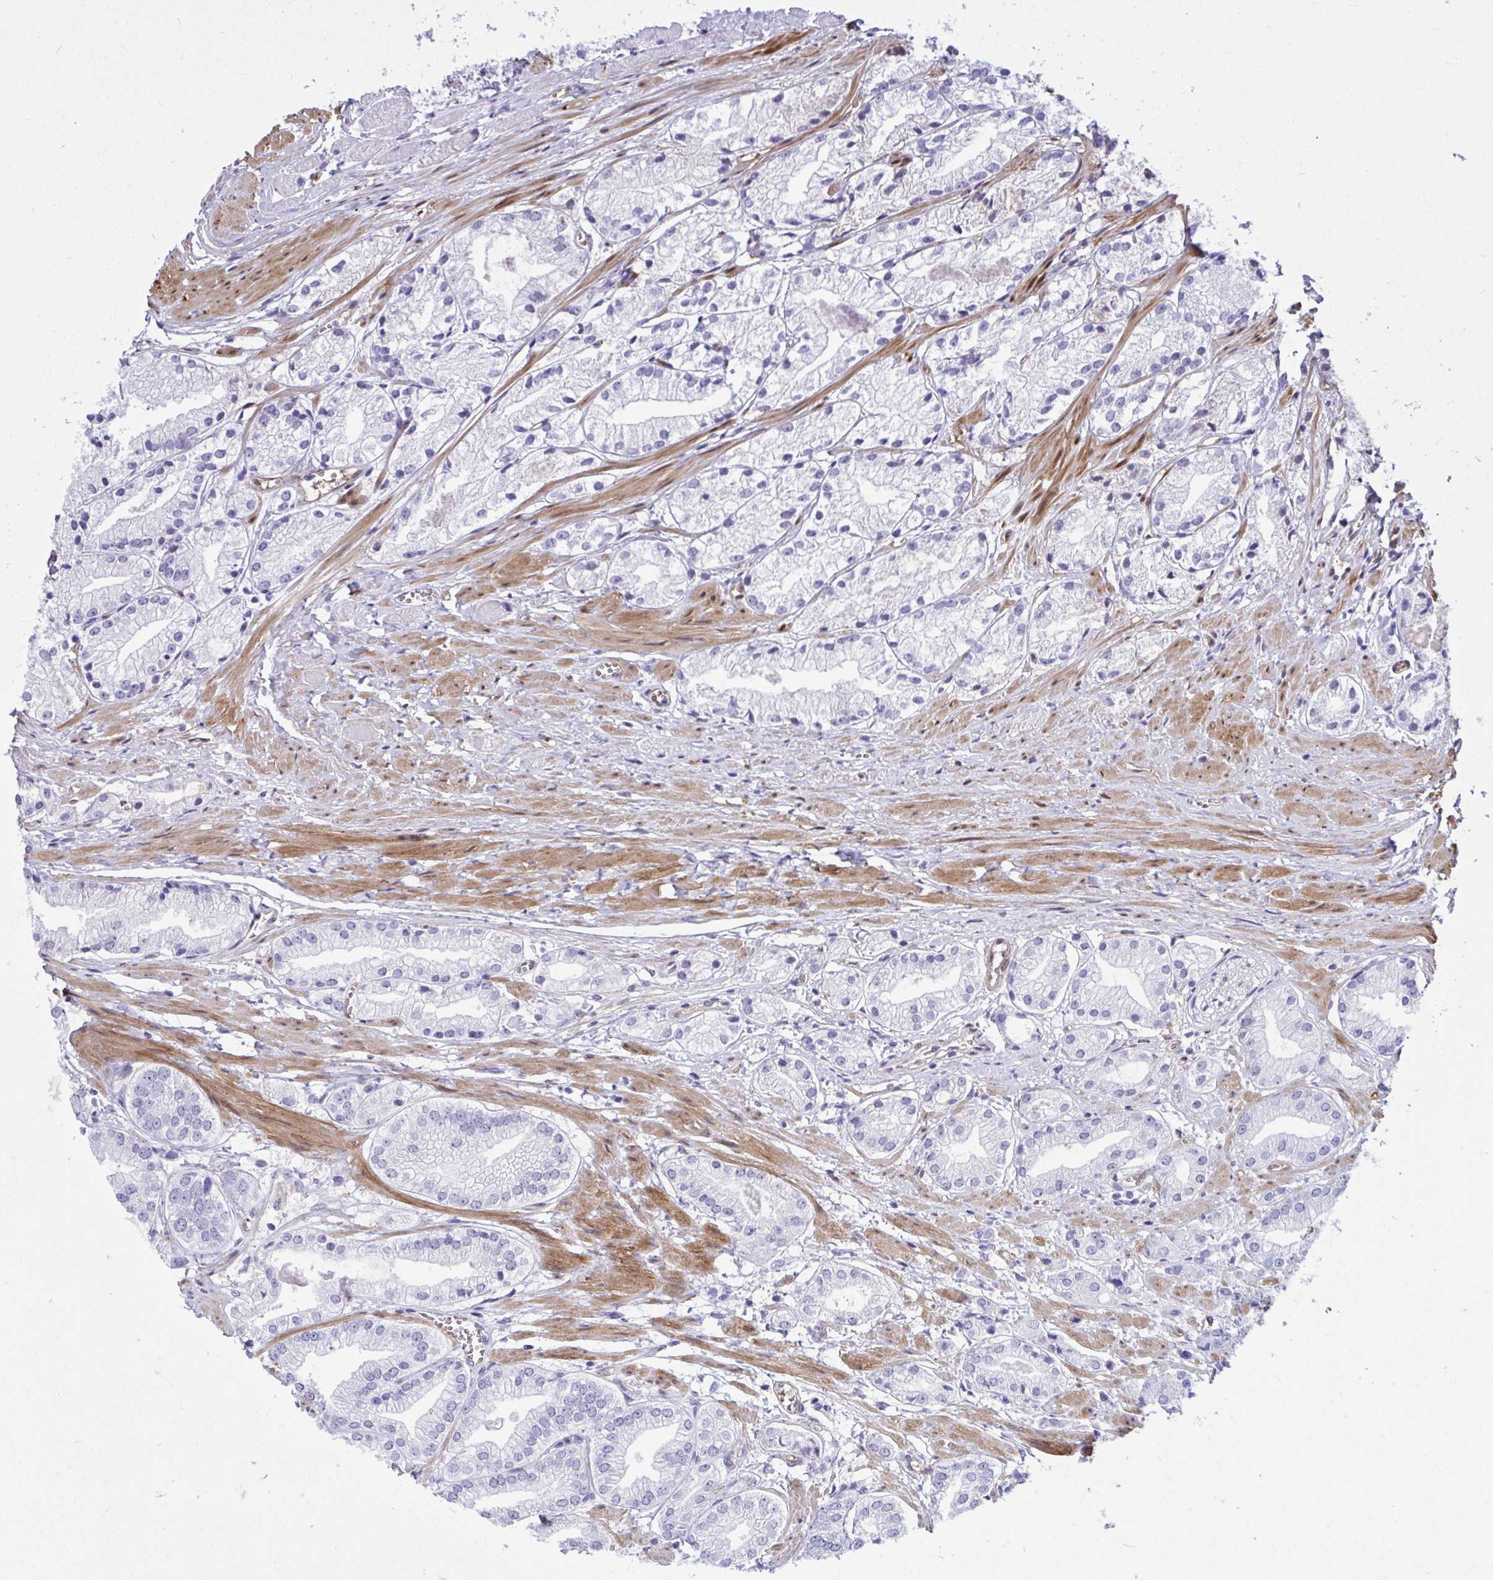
{"staining": {"intensity": "negative", "quantity": "none", "location": "none"}, "tissue": "prostate cancer", "cell_type": "Tumor cells", "image_type": "cancer", "snomed": [{"axis": "morphology", "description": "Adenocarcinoma, Low grade"}, {"axis": "topography", "description": "Prostate"}], "caption": "An immunohistochemistry (IHC) micrograph of prostate adenocarcinoma (low-grade) is shown. There is no staining in tumor cells of prostate adenocarcinoma (low-grade).", "gene": "LIMS2", "patient": {"sex": "male", "age": 69}}